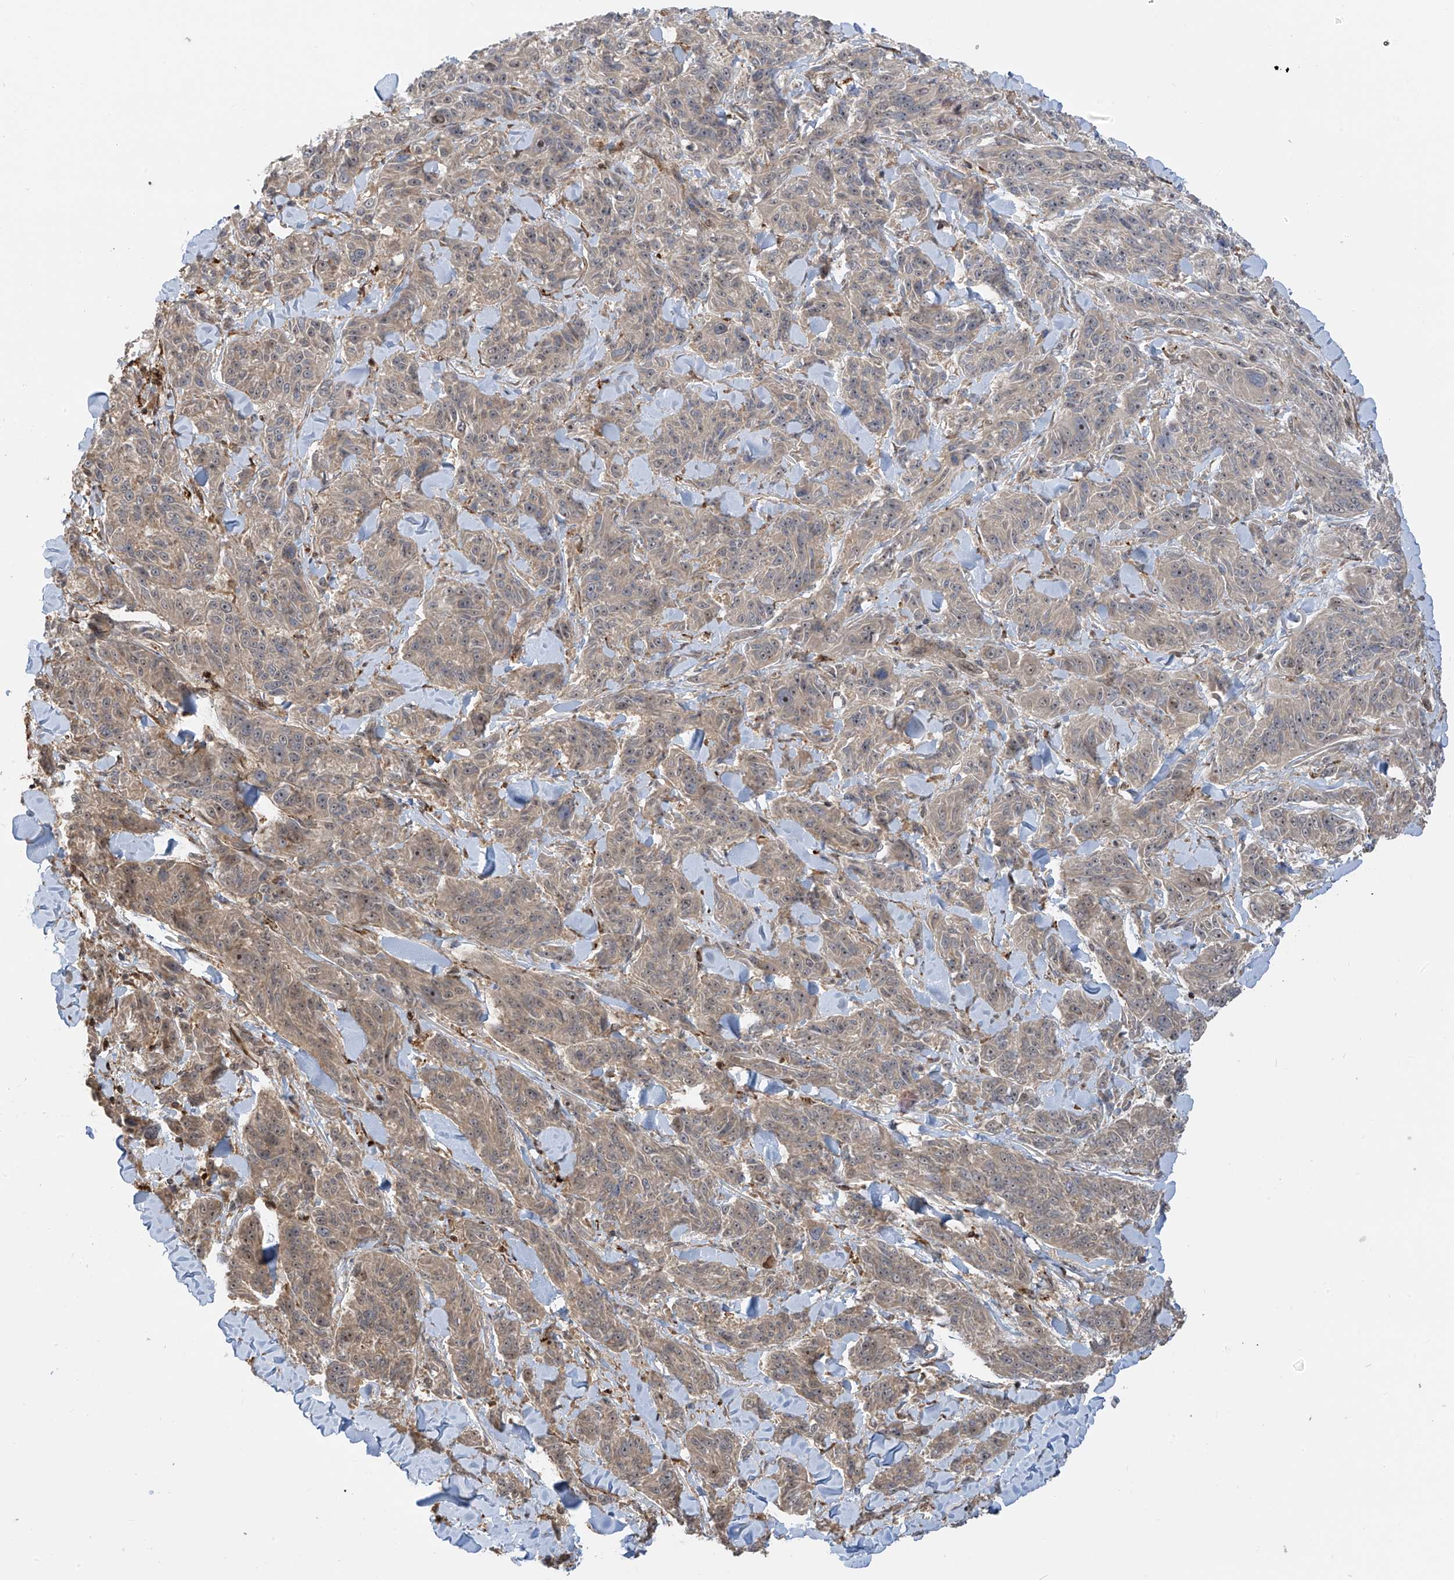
{"staining": {"intensity": "weak", "quantity": "25%-75%", "location": "cytoplasmic/membranous"}, "tissue": "melanoma", "cell_type": "Tumor cells", "image_type": "cancer", "snomed": [{"axis": "morphology", "description": "Malignant melanoma, NOS"}, {"axis": "topography", "description": "Skin"}], "caption": "Weak cytoplasmic/membranous expression is appreciated in about 25%-75% of tumor cells in melanoma. (Stains: DAB in brown, nuclei in blue, Microscopy: brightfield microscopy at high magnification).", "gene": "ATAD2B", "patient": {"sex": "male", "age": 53}}